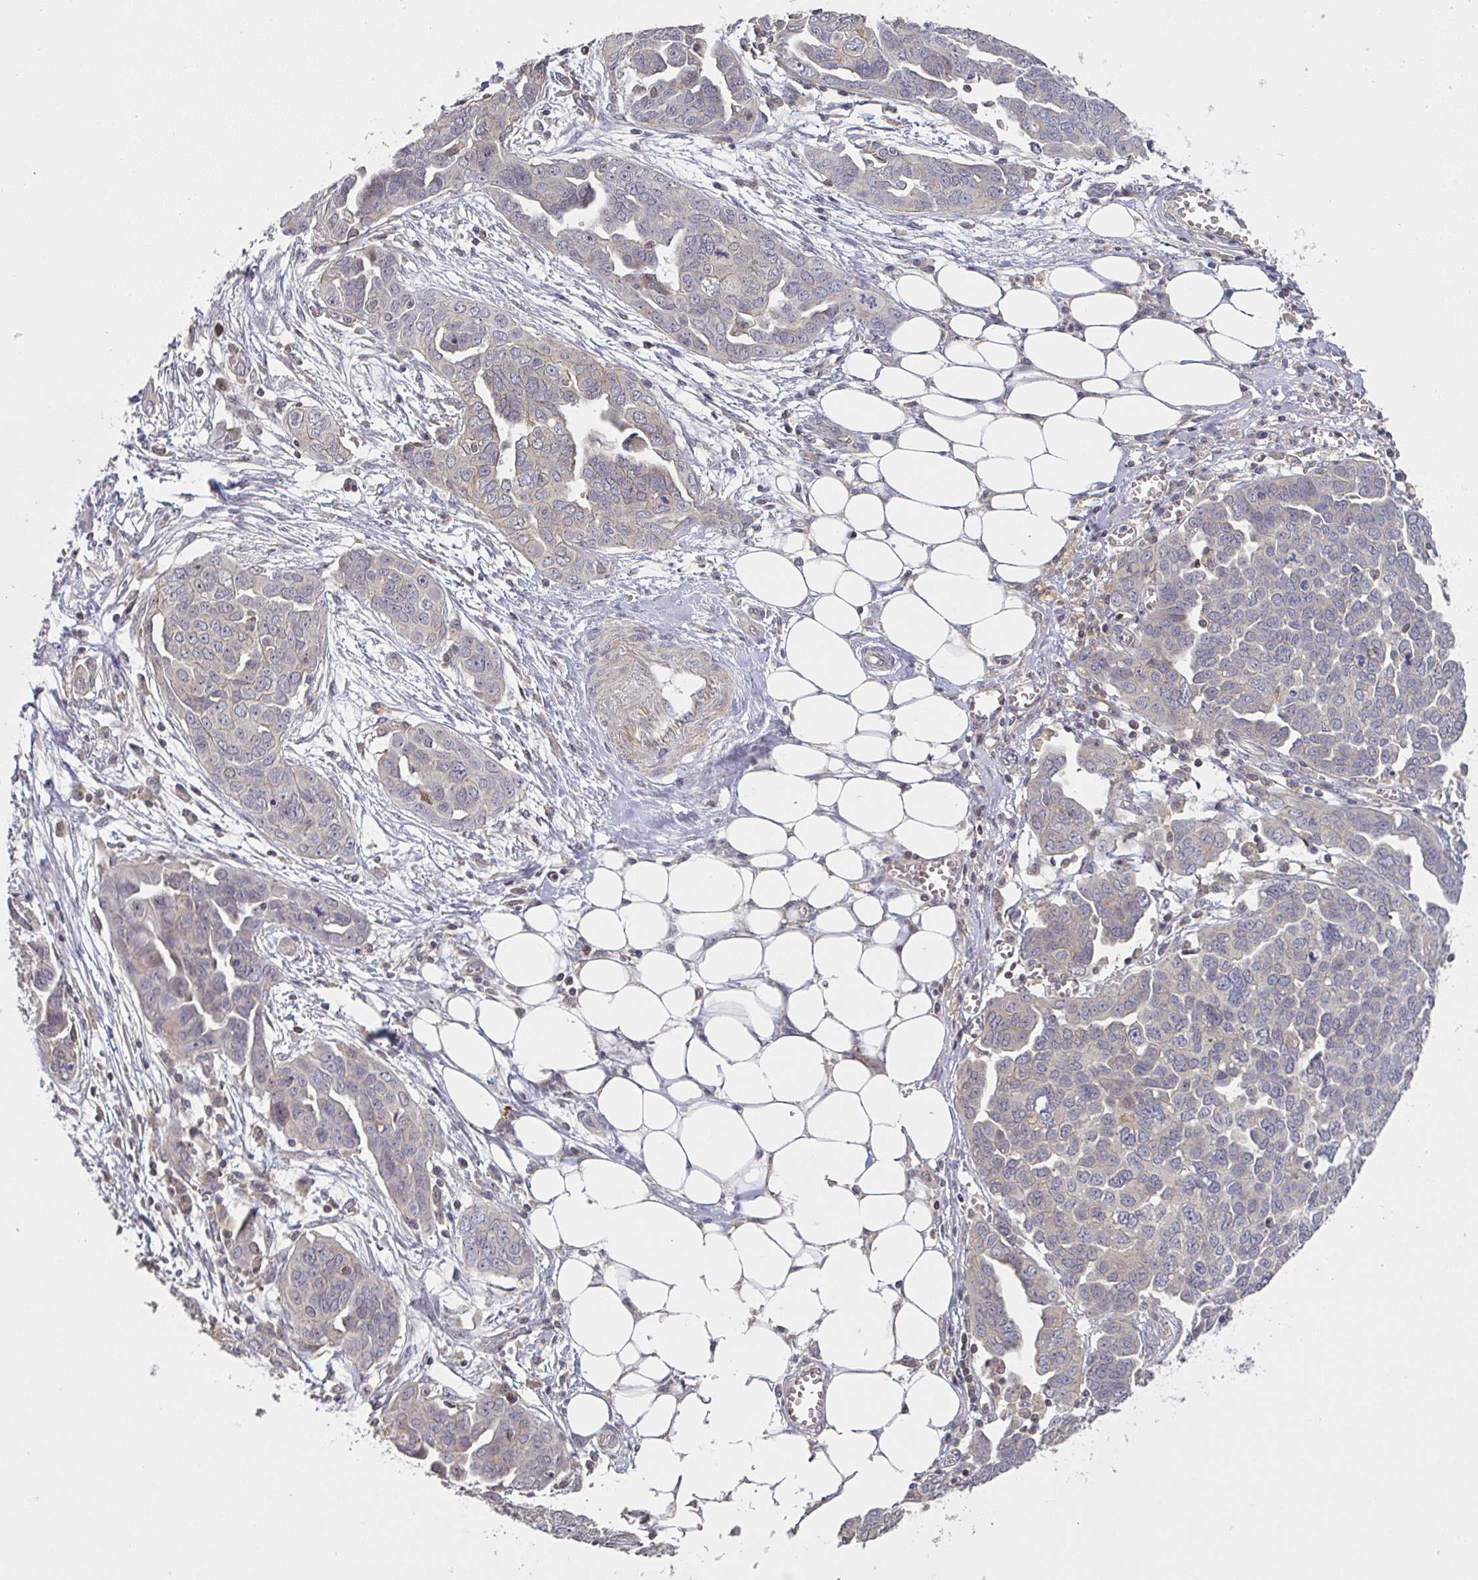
{"staining": {"intensity": "weak", "quantity": "<25%", "location": "cytoplasmic/membranous"}, "tissue": "ovarian cancer", "cell_type": "Tumor cells", "image_type": "cancer", "snomed": [{"axis": "morphology", "description": "Cystadenocarcinoma, serous, NOS"}, {"axis": "topography", "description": "Ovary"}], "caption": "Immunohistochemistry (IHC) image of neoplastic tissue: ovarian serous cystadenocarcinoma stained with DAB exhibits no significant protein staining in tumor cells.", "gene": "RANGRF", "patient": {"sex": "female", "age": 59}}